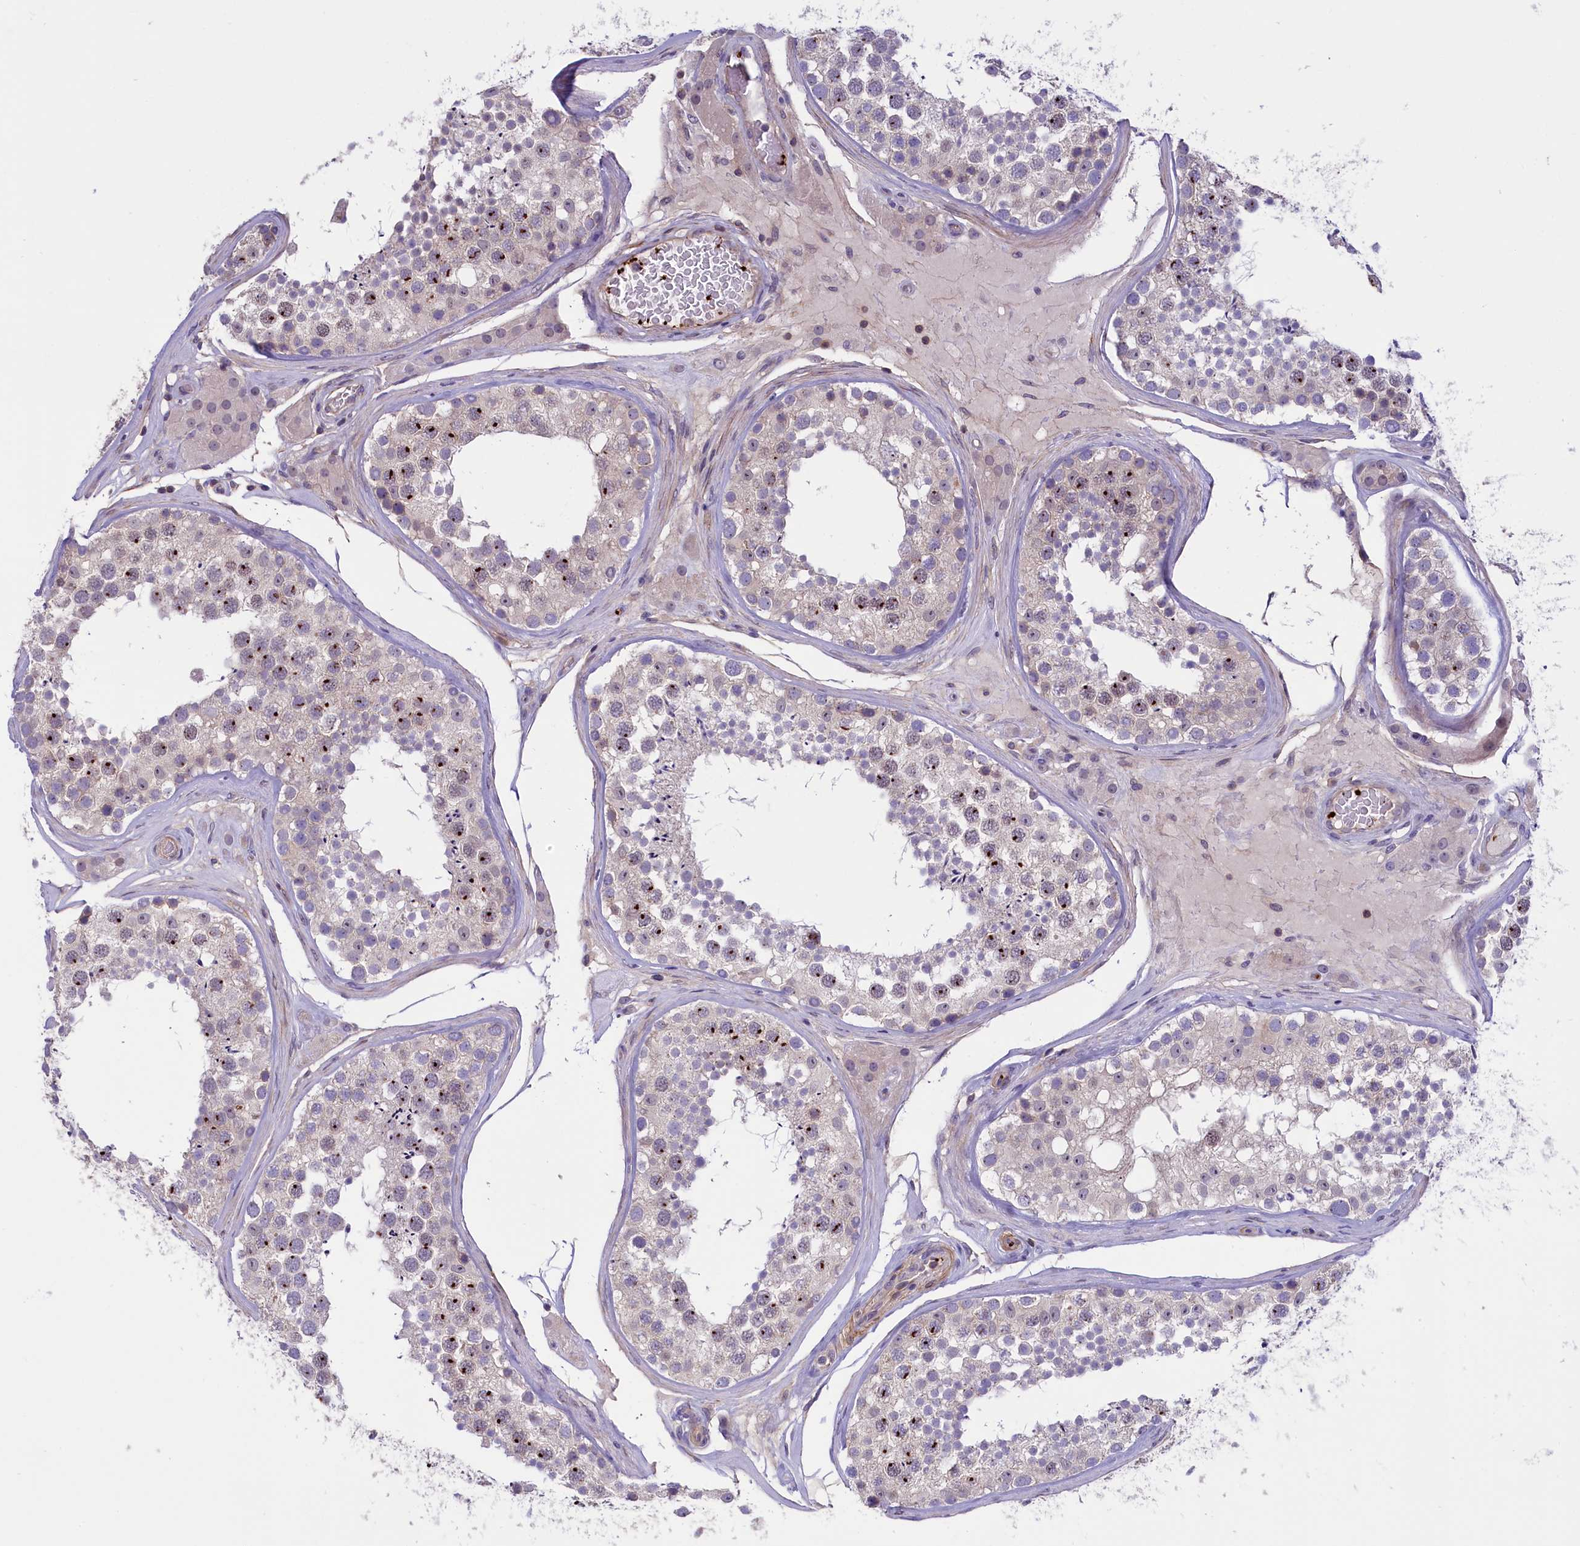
{"staining": {"intensity": "moderate", "quantity": "25%-75%", "location": "nuclear"}, "tissue": "testis", "cell_type": "Cells in seminiferous ducts", "image_type": "normal", "snomed": [{"axis": "morphology", "description": "Normal tissue, NOS"}, {"axis": "topography", "description": "Testis"}], "caption": "Approximately 25%-75% of cells in seminiferous ducts in unremarkable testis reveal moderate nuclear protein expression as visualized by brown immunohistochemical staining.", "gene": "HEATR3", "patient": {"sex": "male", "age": 46}}